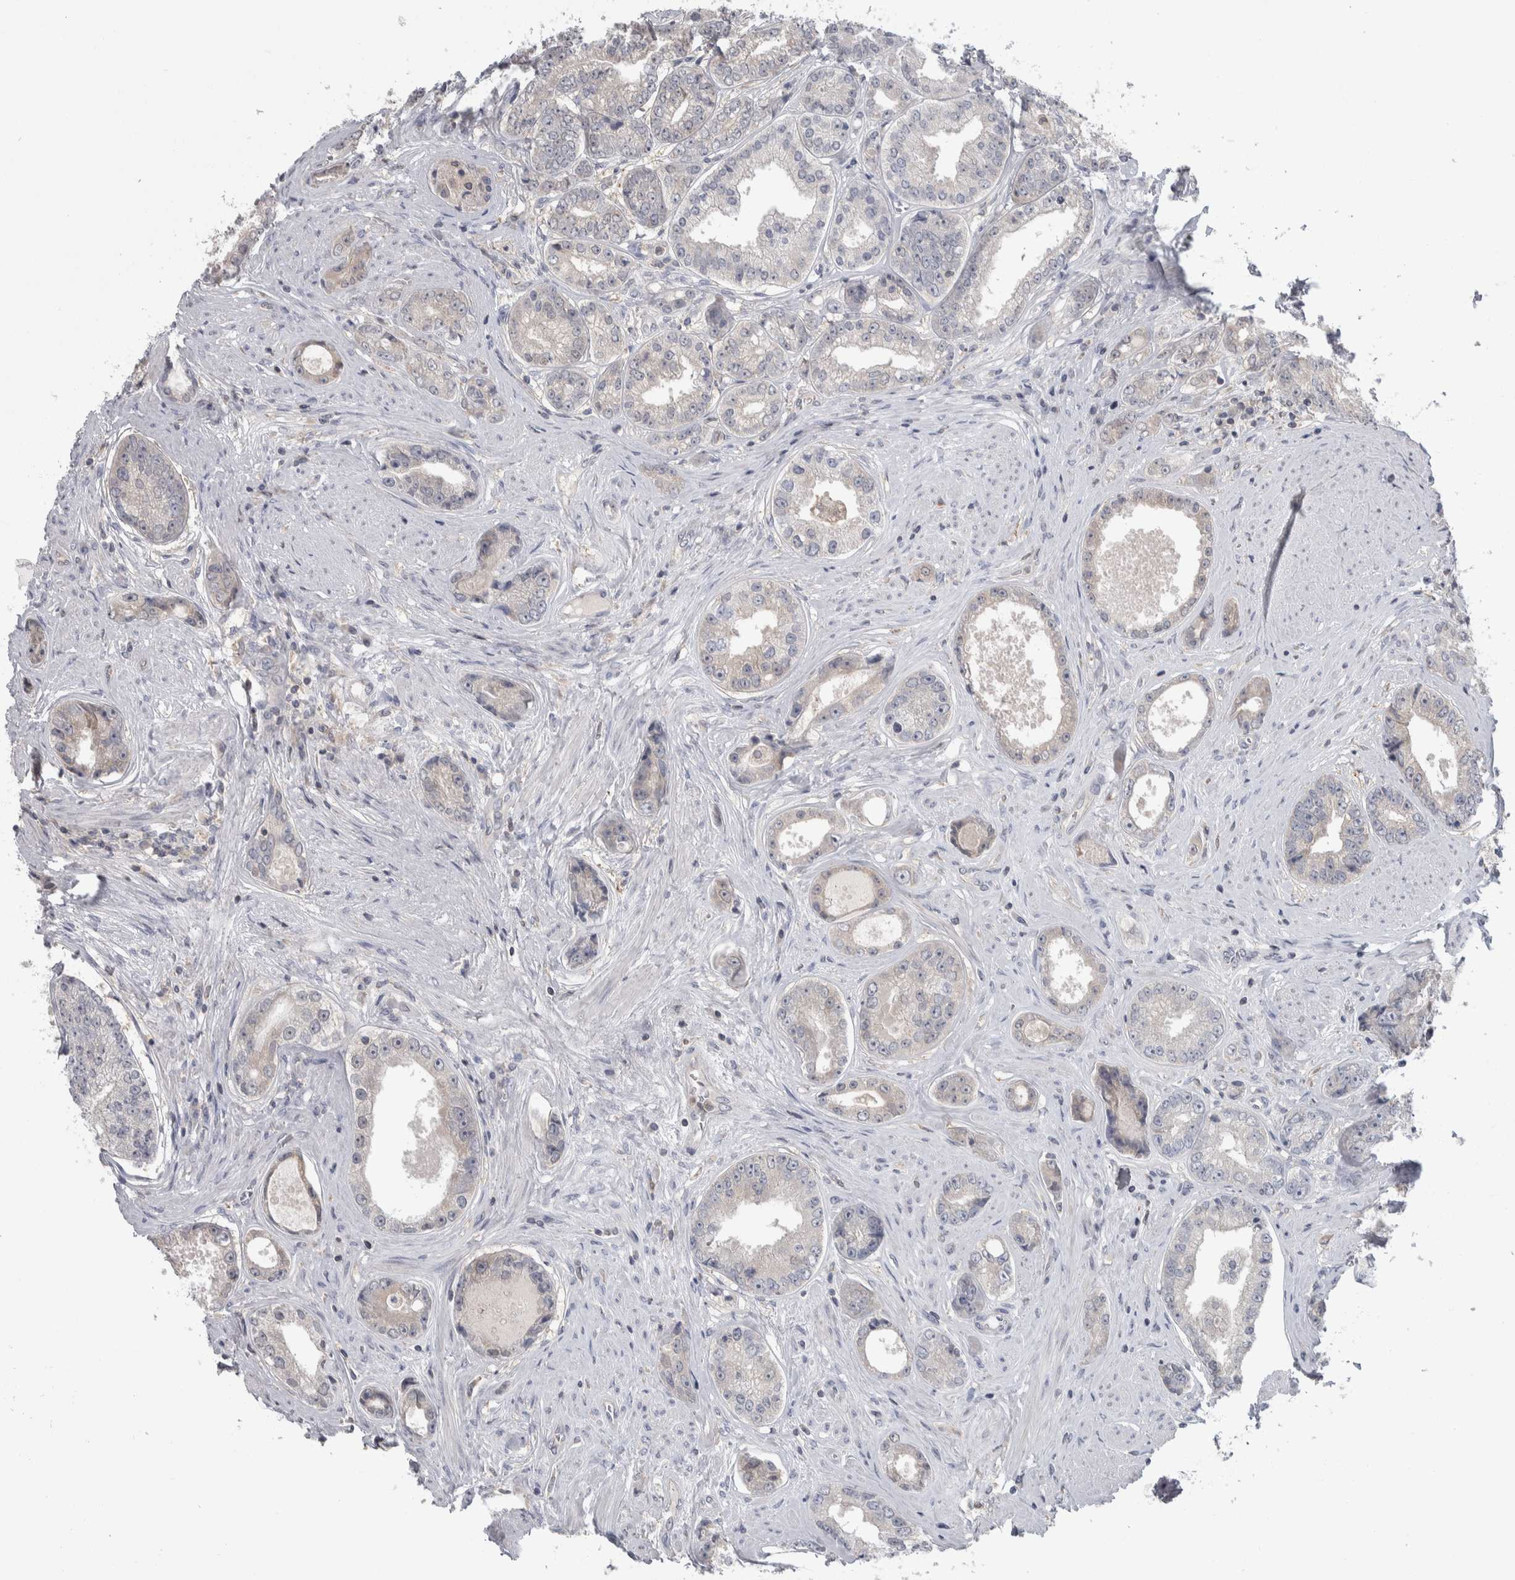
{"staining": {"intensity": "negative", "quantity": "none", "location": "none"}, "tissue": "prostate cancer", "cell_type": "Tumor cells", "image_type": "cancer", "snomed": [{"axis": "morphology", "description": "Adenocarcinoma, High grade"}, {"axis": "topography", "description": "Prostate"}], "caption": "Prostate cancer was stained to show a protein in brown. There is no significant staining in tumor cells.", "gene": "HTATIP2", "patient": {"sex": "male", "age": 61}}